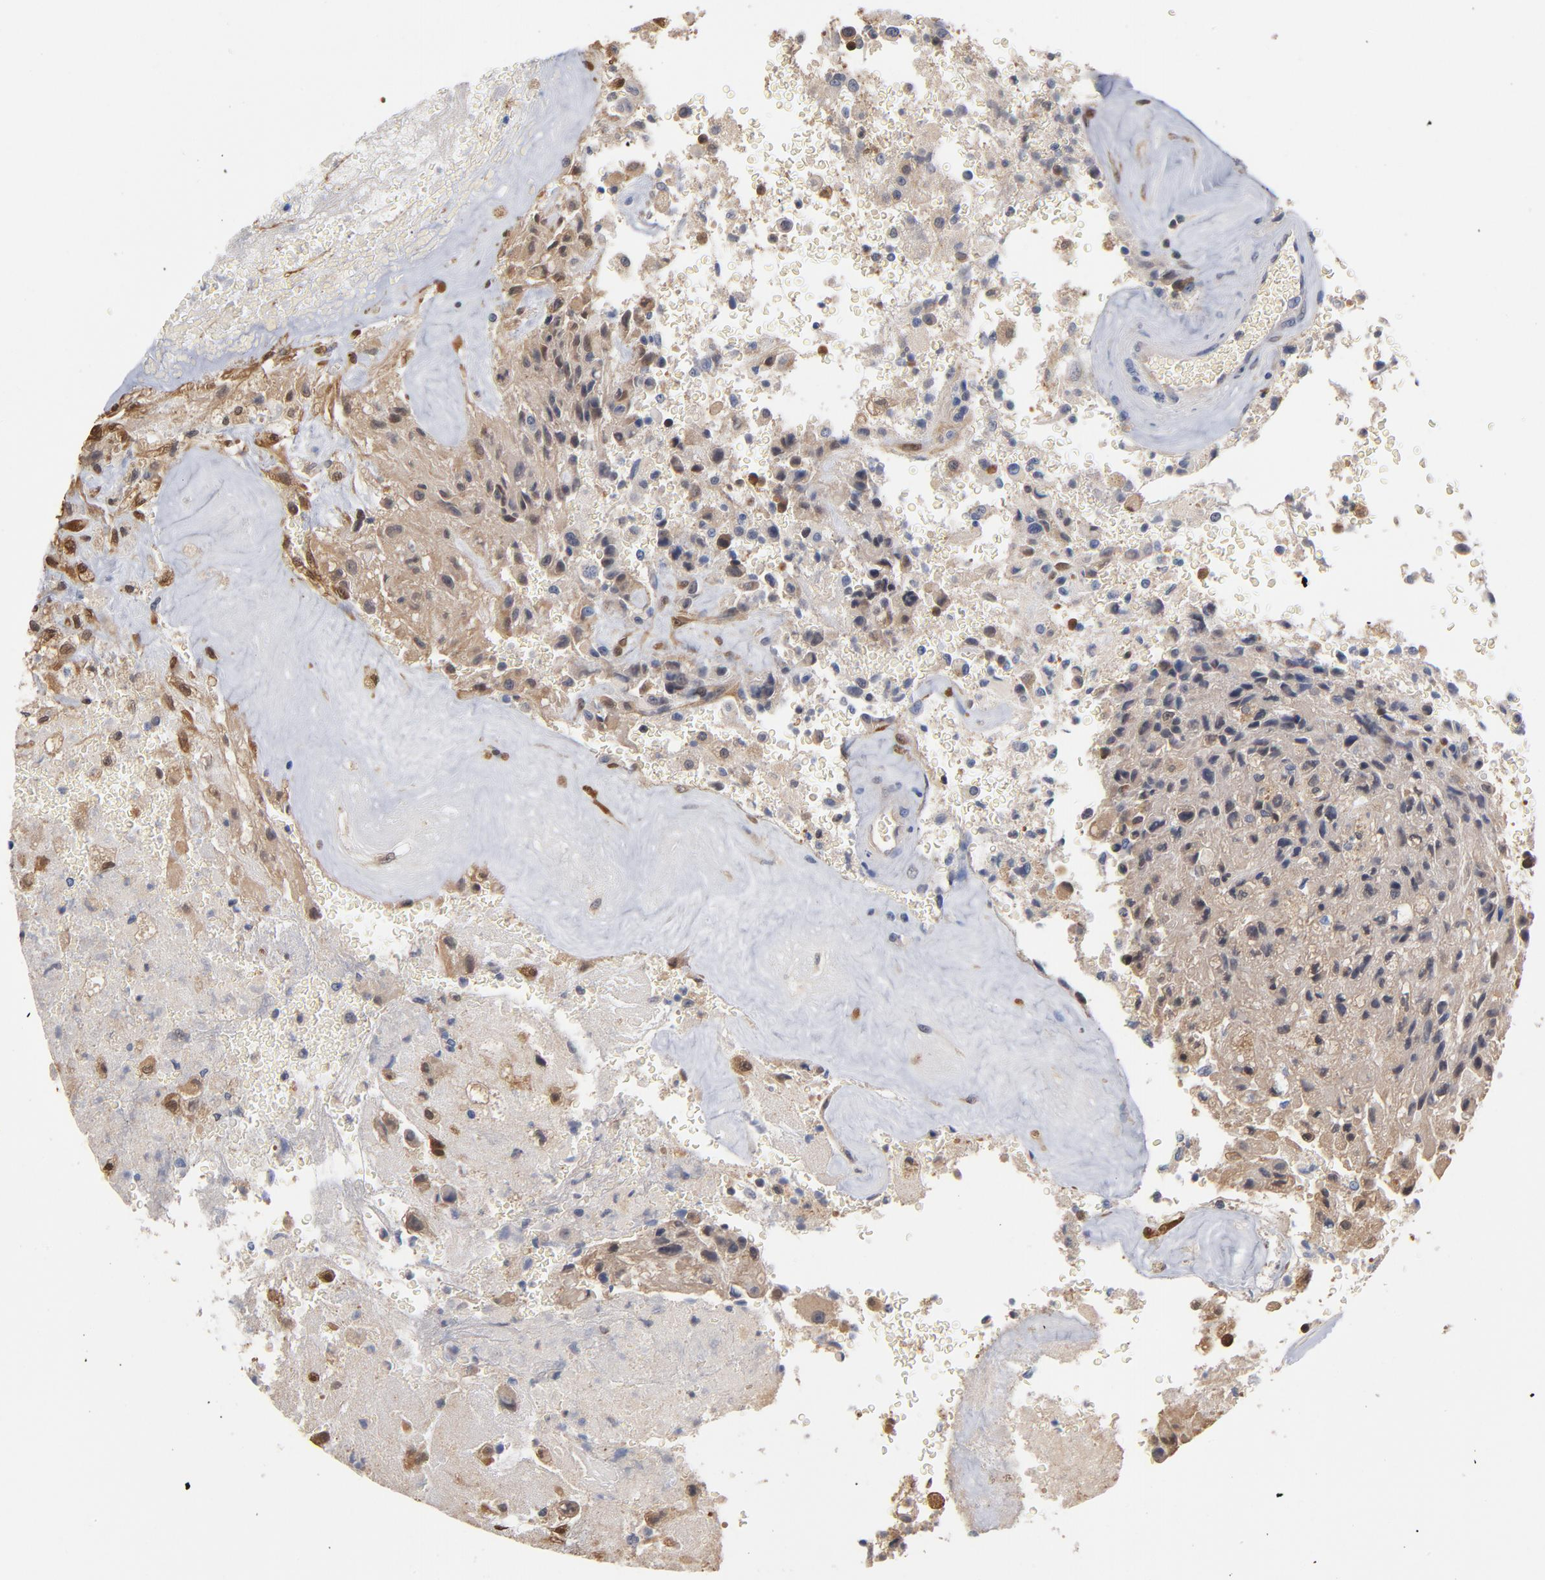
{"staining": {"intensity": "weak", "quantity": "<25%", "location": "cytoplasmic/membranous"}, "tissue": "glioma", "cell_type": "Tumor cells", "image_type": "cancer", "snomed": [{"axis": "morphology", "description": "Normal tissue, NOS"}, {"axis": "morphology", "description": "Glioma, malignant, High grade"}, {"axis": "topography", "description": "Cerebral cortex"}], "caption": "This is an IHC image of malignant high-grade glioma. There is no positivity in tumor cells.", "gene": "MIF", "patient": {"sex": "male", "age": 56}}